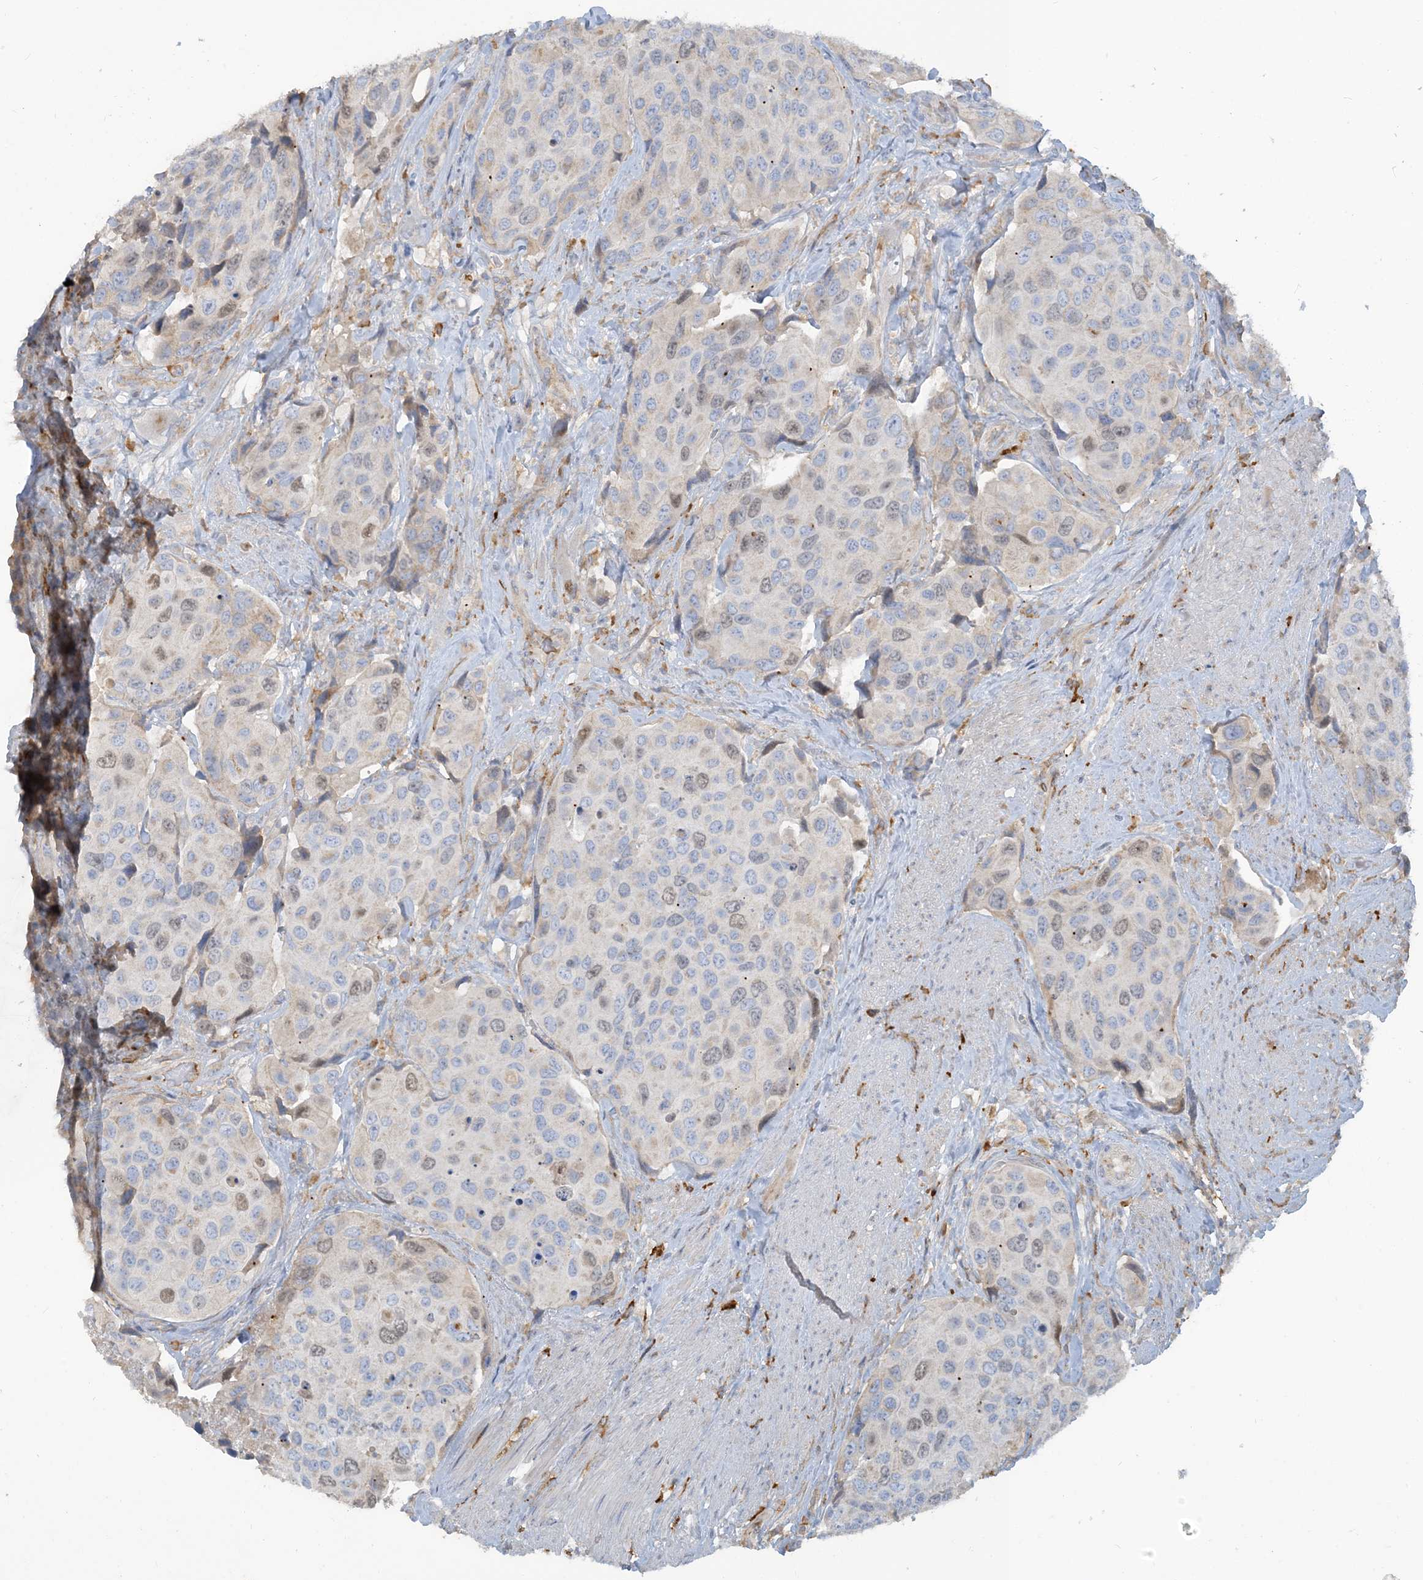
{"staining": {"intensity": "weak", "quantity": "<25%", "location": "nuclear"}, "tissue": "urothelial cancer", "cell_type": "Tumor cells", "image_type": "cancer", "snomed": [{"axis": "morphology", "description": "Urothelial carcinoma, High grade"}, {"axis": "topography", "description": "Urinary bladder"}], "caption": "A photomicrograph of human urothelial cancer is negative for staining in tumor cells. (DAB (3,3'-diaminobenzidine) immunohistochemistry (IHC), high magnification).", "gene": "PEAR1", "patient": {"sex": "male", "age": 74}}